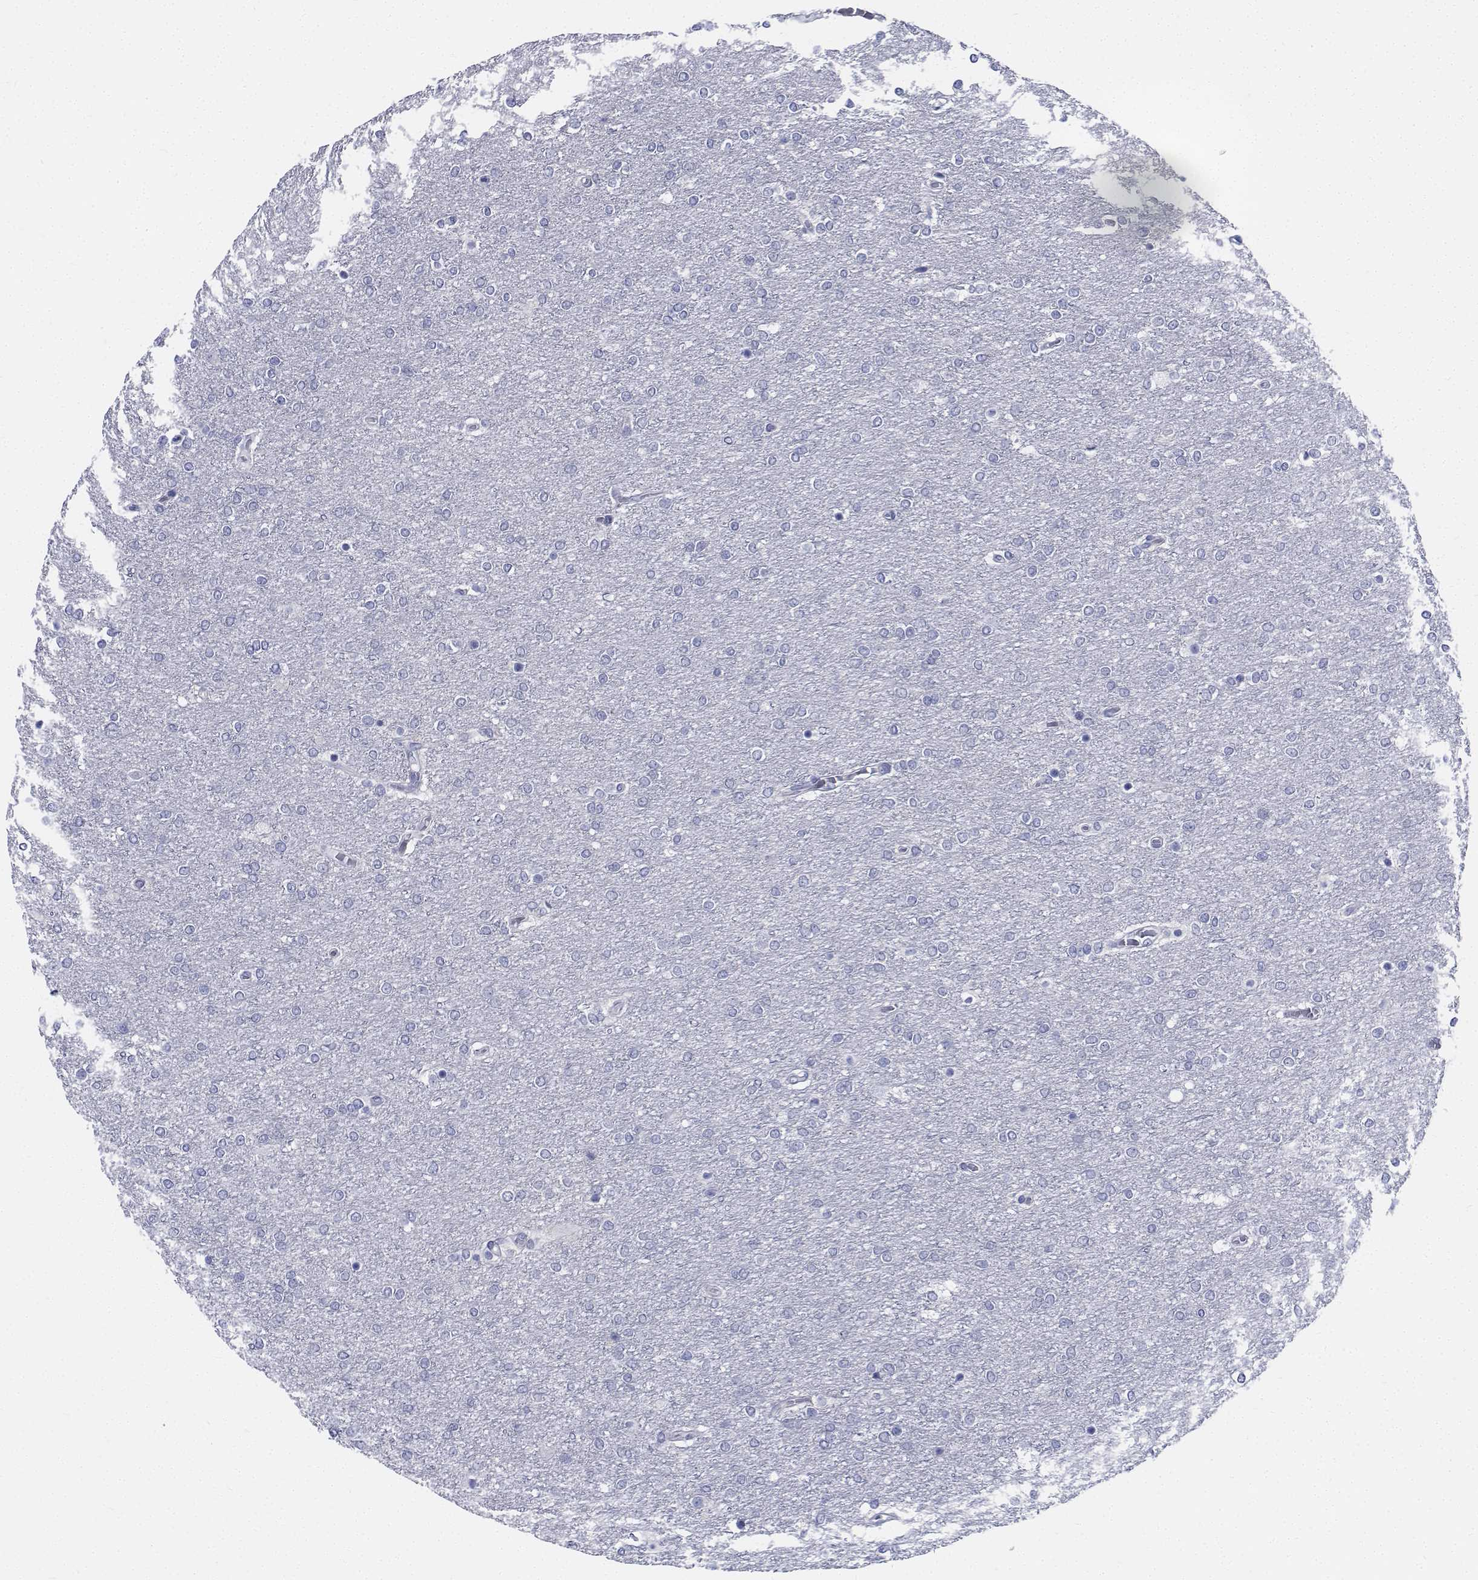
{"staining": {"intensity": "negative", "quantity": "none", "location": "none"}, "tissue": "glioma", "cell_type": "Tumor cells", "image_type": "cancer", "snomed": [{"axis": "morphology", "description": "Glioma, malignant, High grade"}, {"axis": "topography", "description": "Brain"}], "caption": "Tumor cells are negative for protein expression in human glioma.", "gene": "CDHR3", "patient": {"sex": "female", "age": 61}}